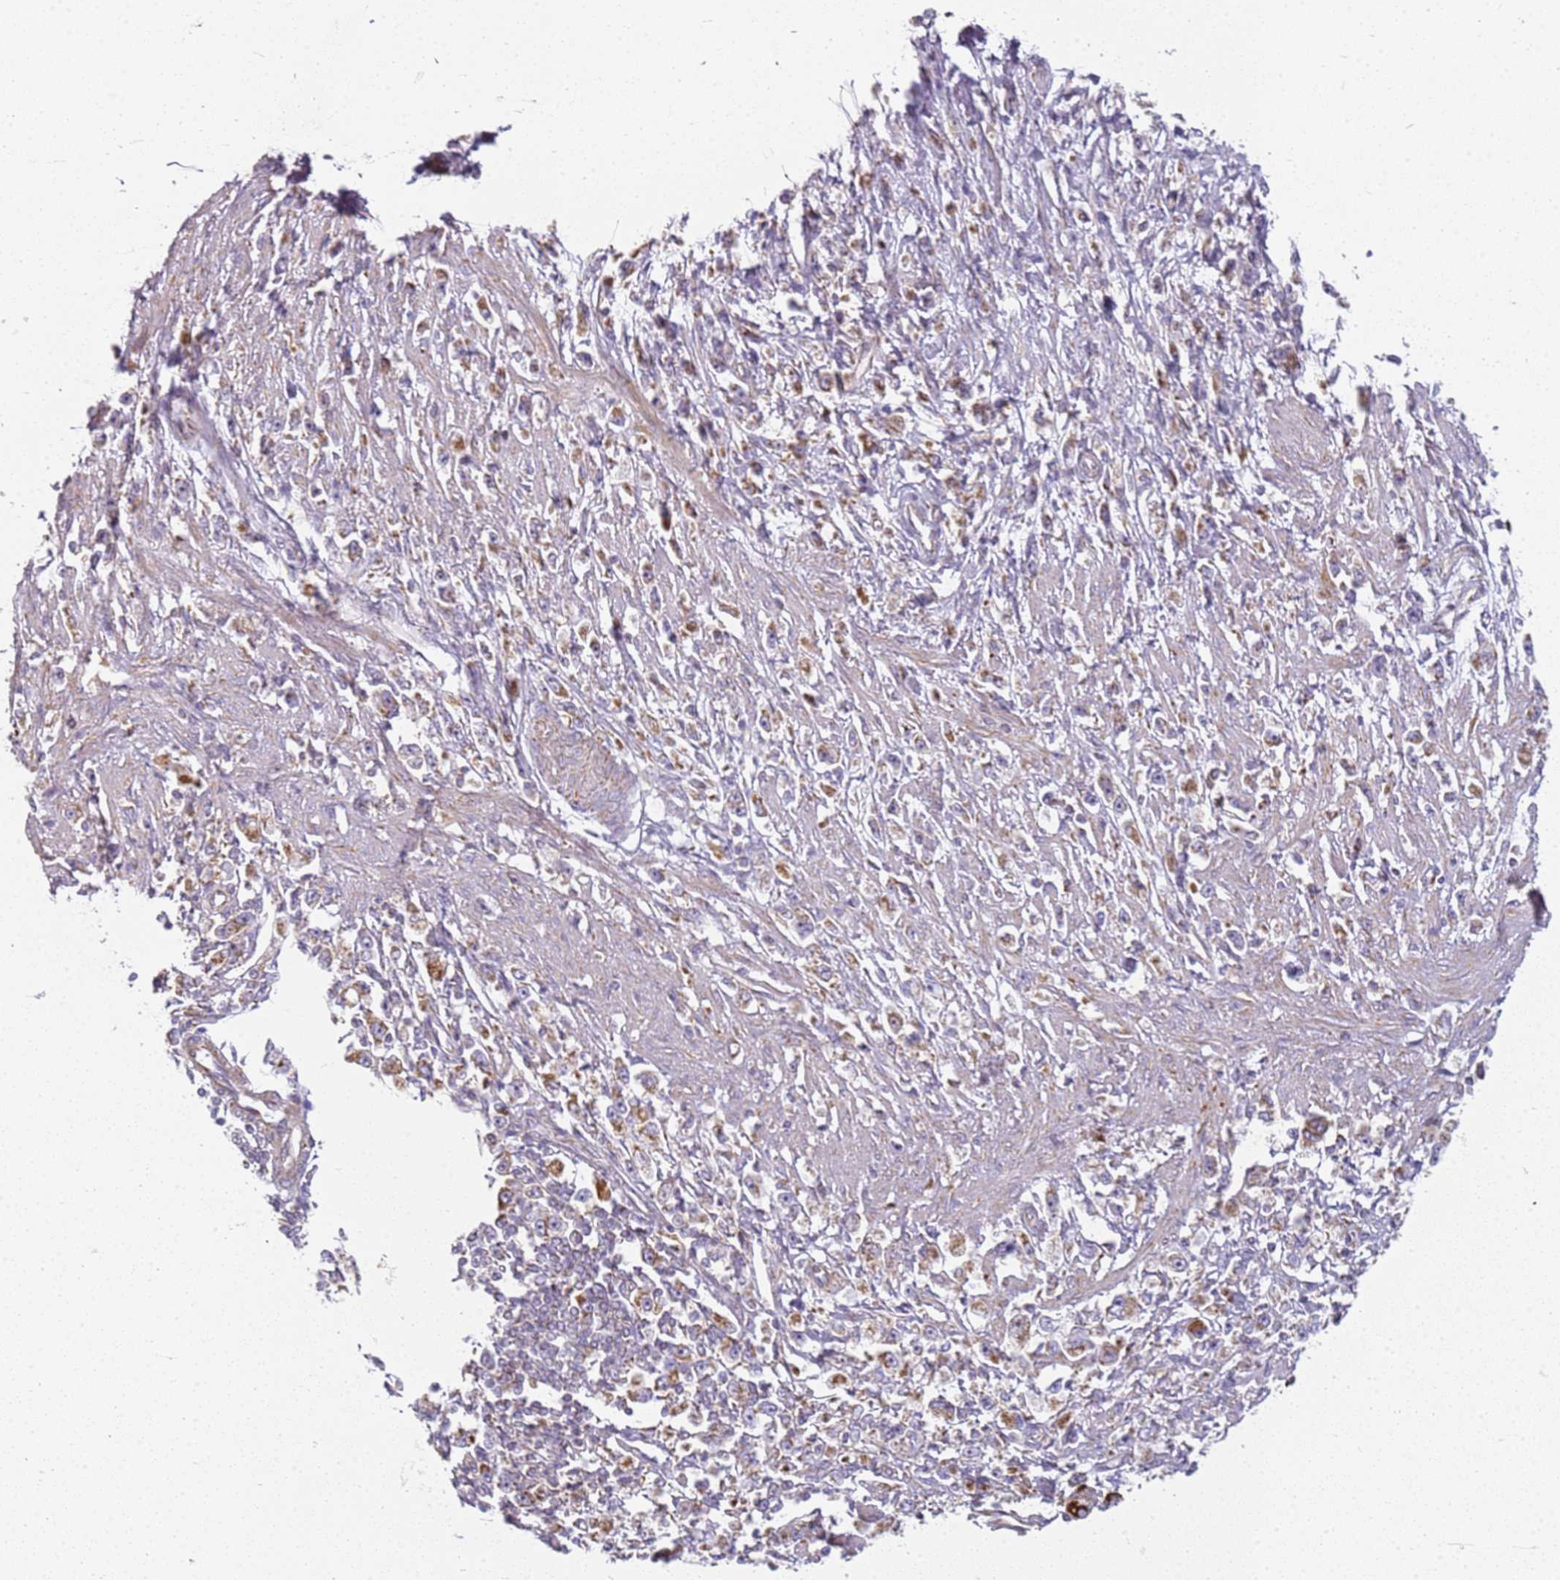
{"staining": {"intensity": "moderate", "quantity": "25%-75%", "location": "cytoplasmic/membranous"}, "tissue": "stomach cancer", "cell_type": "Tumor cells", "image_type": "cancer", "snomed": [{"axis": "morphology", "description": "Adenocarcinoma, NOS"}, {"axis": "topography", "description": "Stomach"}], "caption": "IHC of stomach adenocarcinoma displays medium levels of moderate cytoplasmic/membranous staining in about 25%-75% of tumor cells.", "gene": "TMEM200C", "patient": {"sex": "female", "age": 59}}